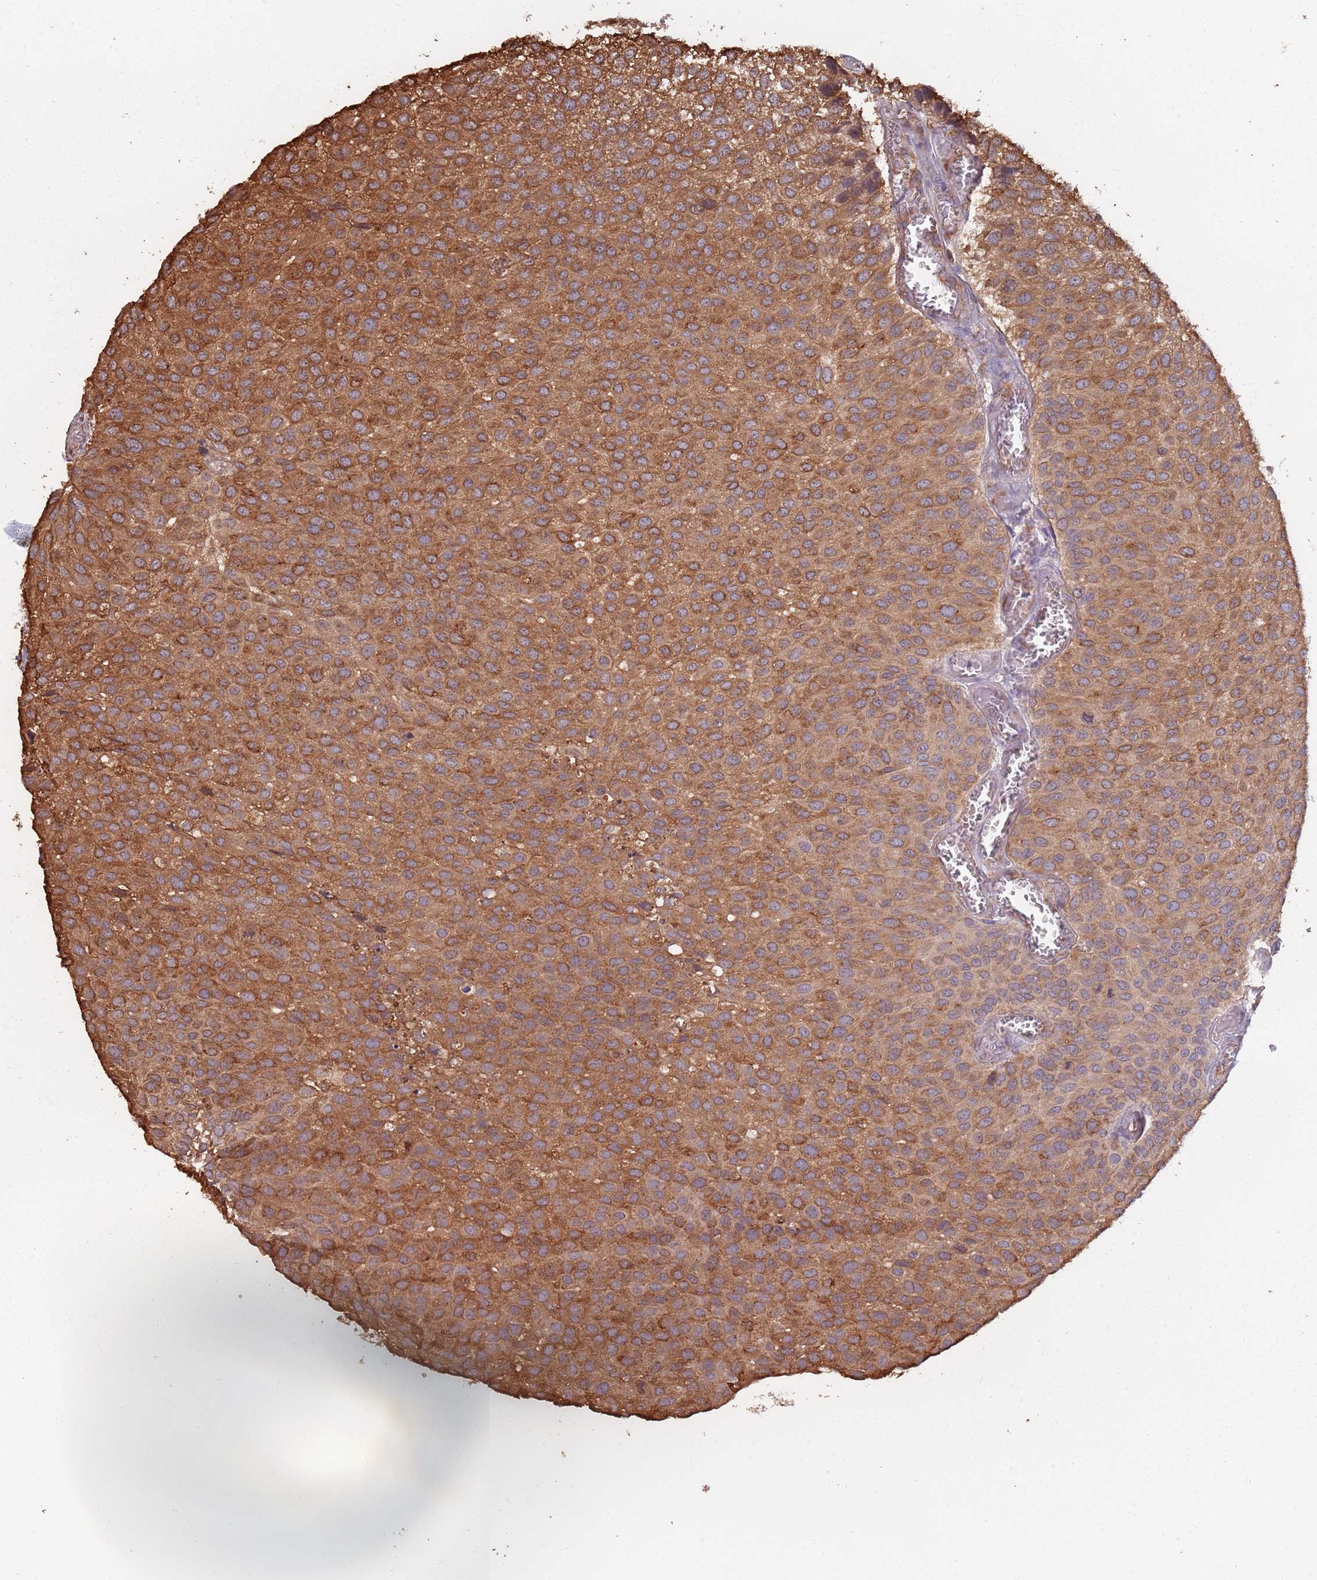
{"staining": {"intensity": "strong", "quantity": ">75%", "location": "cytoplasmic/membranous"}, "tissue": "urothelial cancer", "cell_type": "Tumor cells", "image_type": "cancer", "snomed": [{"axis": "morphology", "description": "Urothelial carcinoma, Low grade"}, {"axis": "topography", "description": "Urinary bladder"}], "caption": "About >75% of tumor cells in human urothelial carcinoma (low-grade) show strong cytoplasmic/membranous protein positivity as visualized by brown immunohistochemical staining.", "gene": "COG4", "patient": {"sex": "male", "age": 88}}